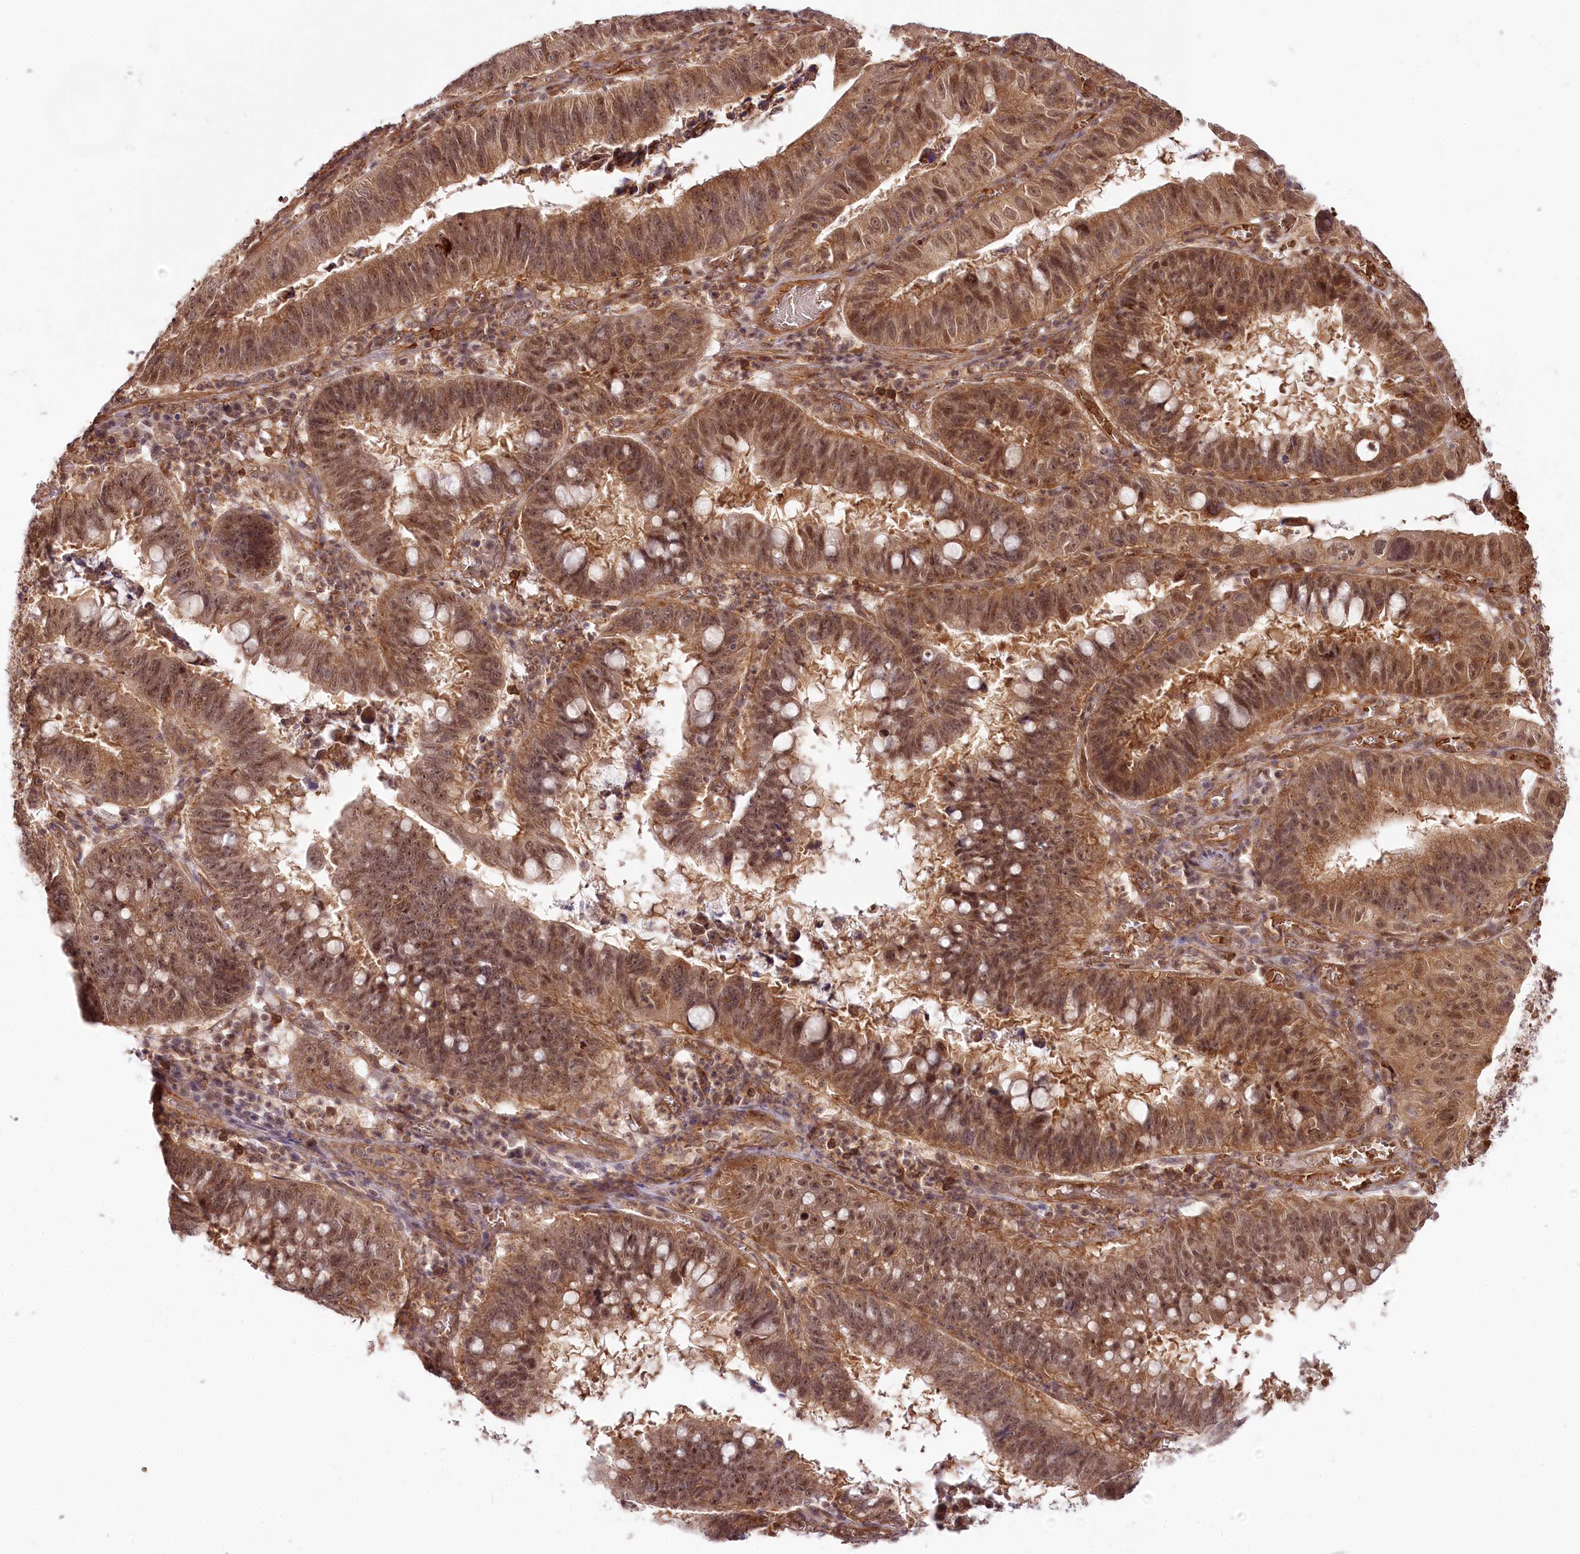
{"staining": {"intensity": "moderate", "quantity": ">75%", "location": "cytoplasmic/membranous,nuclear"}, "tissue": "stomach cancer", "cell_type": "Tumor cells", "image_type": "cancer", "snomed": [{"axis": "morphology", "description": "Adenocarcinoma, NOS"}, {"axis": "topography", "description": "Stomach"}], "caption": "Human stomach cancer stained with a brown dye shows moderate cytoplasmic/membranous and nuclear positive expression in approximately >75% of tumor cells.", "gene": "TUBGCP2", "patient": {"sex": "male", "age": 59}}